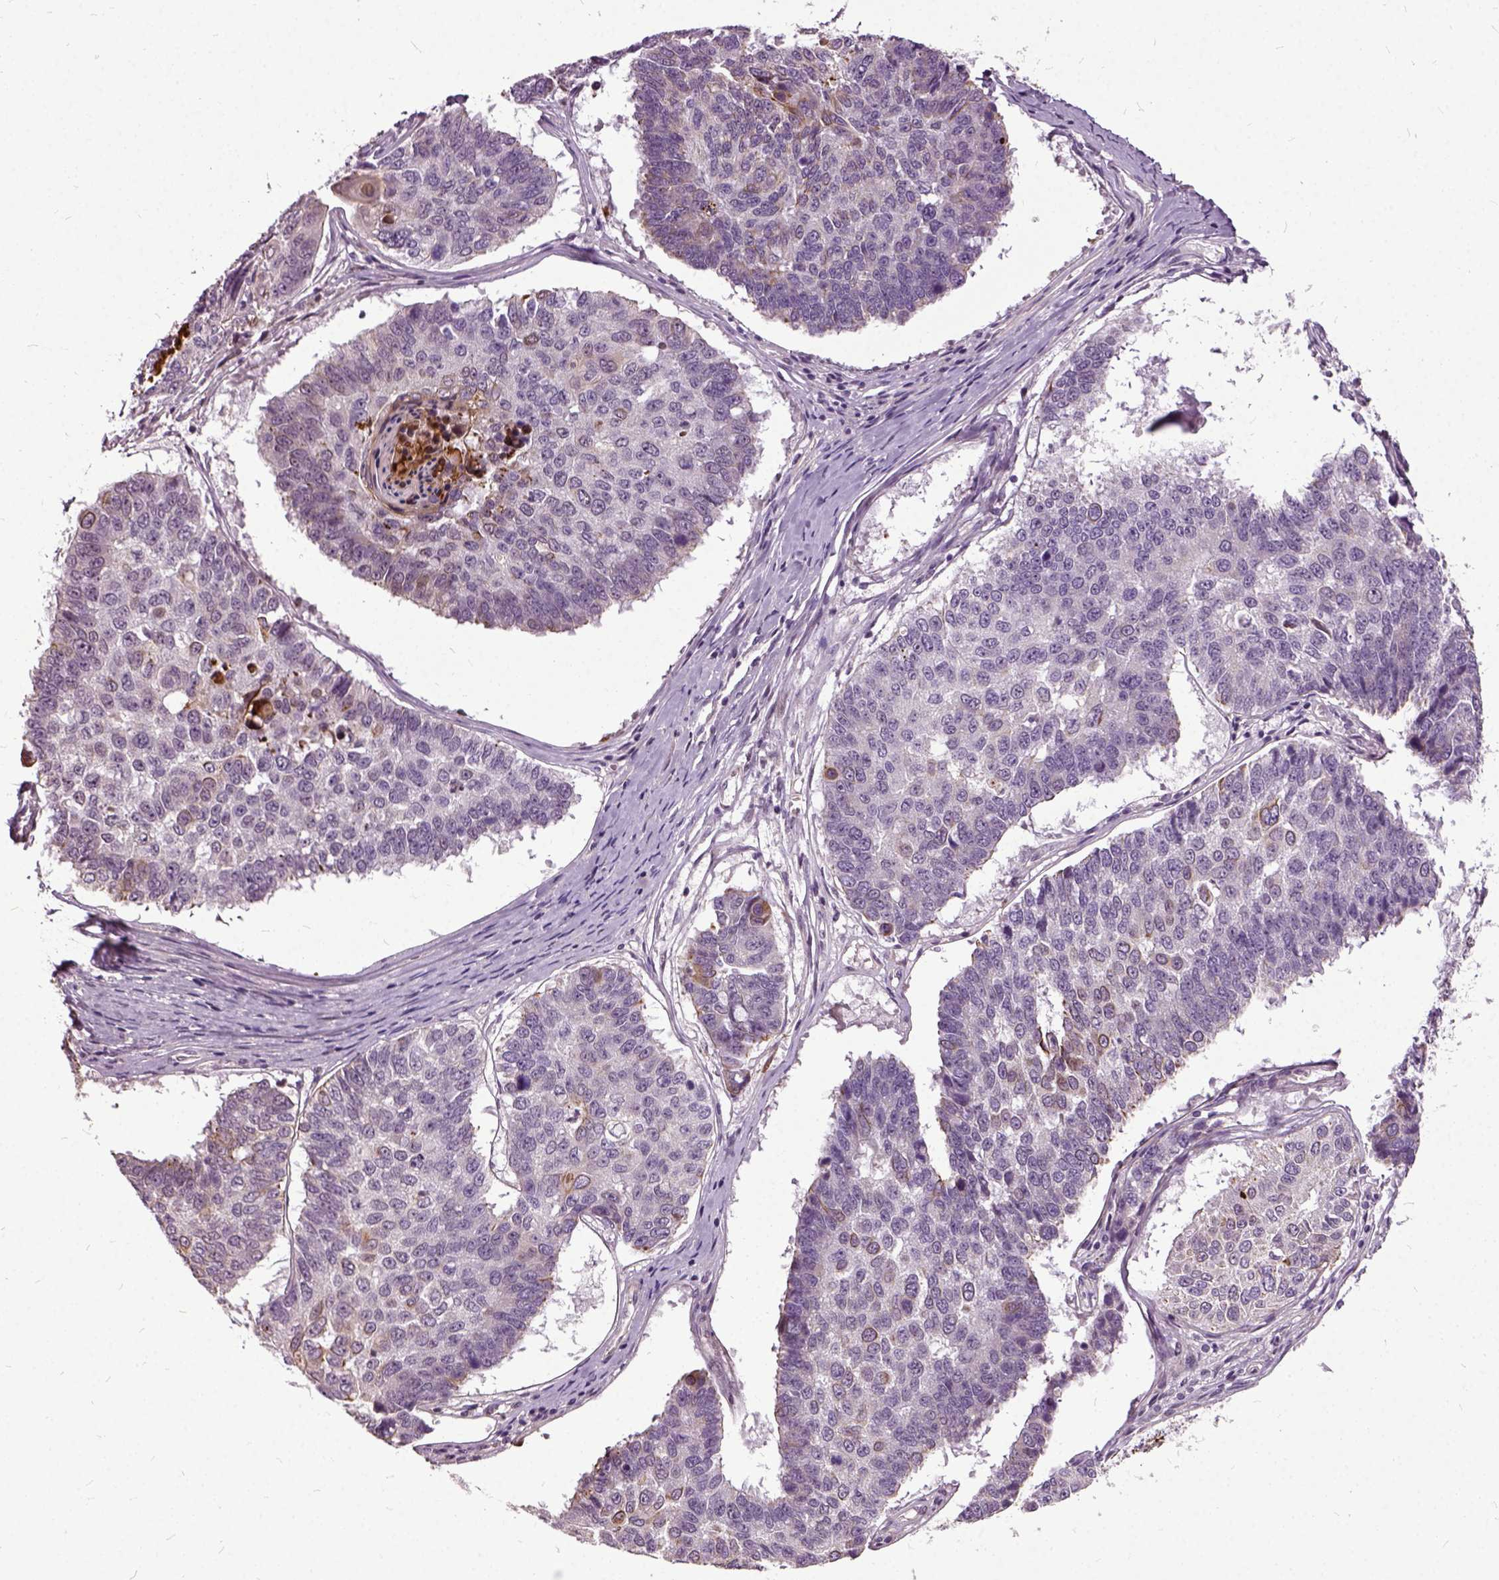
{"staining": {"intensity": "negative", "quantity": "none", "location": "none"}, "tissue": "lung cancer", "cell_type": "Tumor cells", "image_type": "cancer", "snomed": [{"axis": "morphology", "description": "Squamous cell carcinoma, NOS"}, {"axis": "topography", "description": "Lung"}], "caption": "Histopathology image shows no protein positivity in tumor cells of squamous cell carcinoma (lung) tissue.", "gene": "ILRUN", "patient": {"sex": "male", "age": 73}}